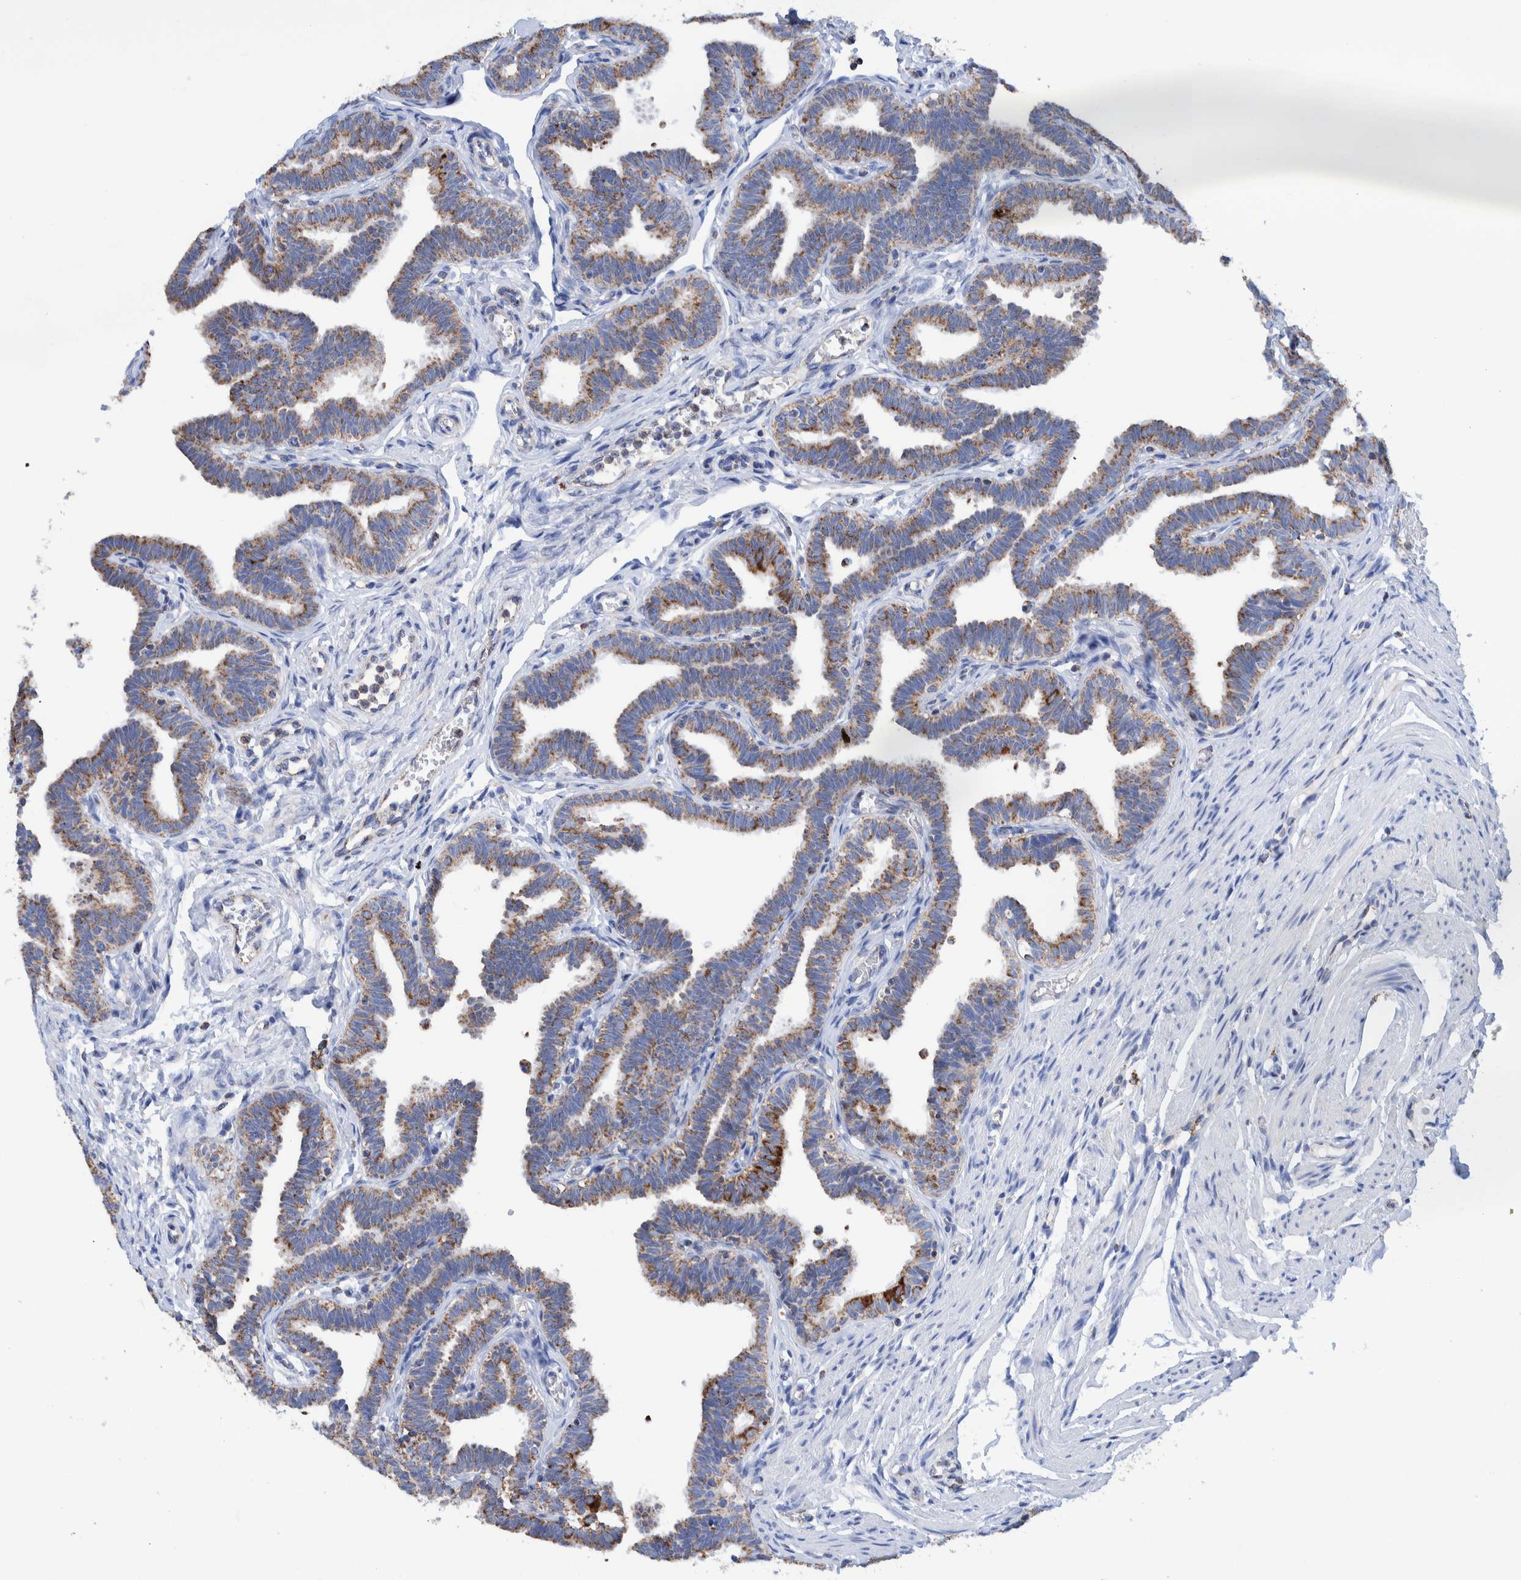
{"staining": {"intensity": "moderate", "quantity": ">75%", "location": "cytoplasmic/membranous"}, "tissue": "fallopian tube", "cell_type": "Glandular cells", "image_type": "normal", "snomed": [{"axis": "morphology", "description": "Normal tissue, NOS"}, {"axis": "topography", "description": "Fallopian tube"}, {"axis": "topography", "description": "Ovary"}], "caption": "A brown stain shows moderate cytoplasmic/membranous expression of a protein in glandular cells of unremarkable human fallopian tube.", "gene": "DECR1", "patient": {"sex": "female", "age": 23}}